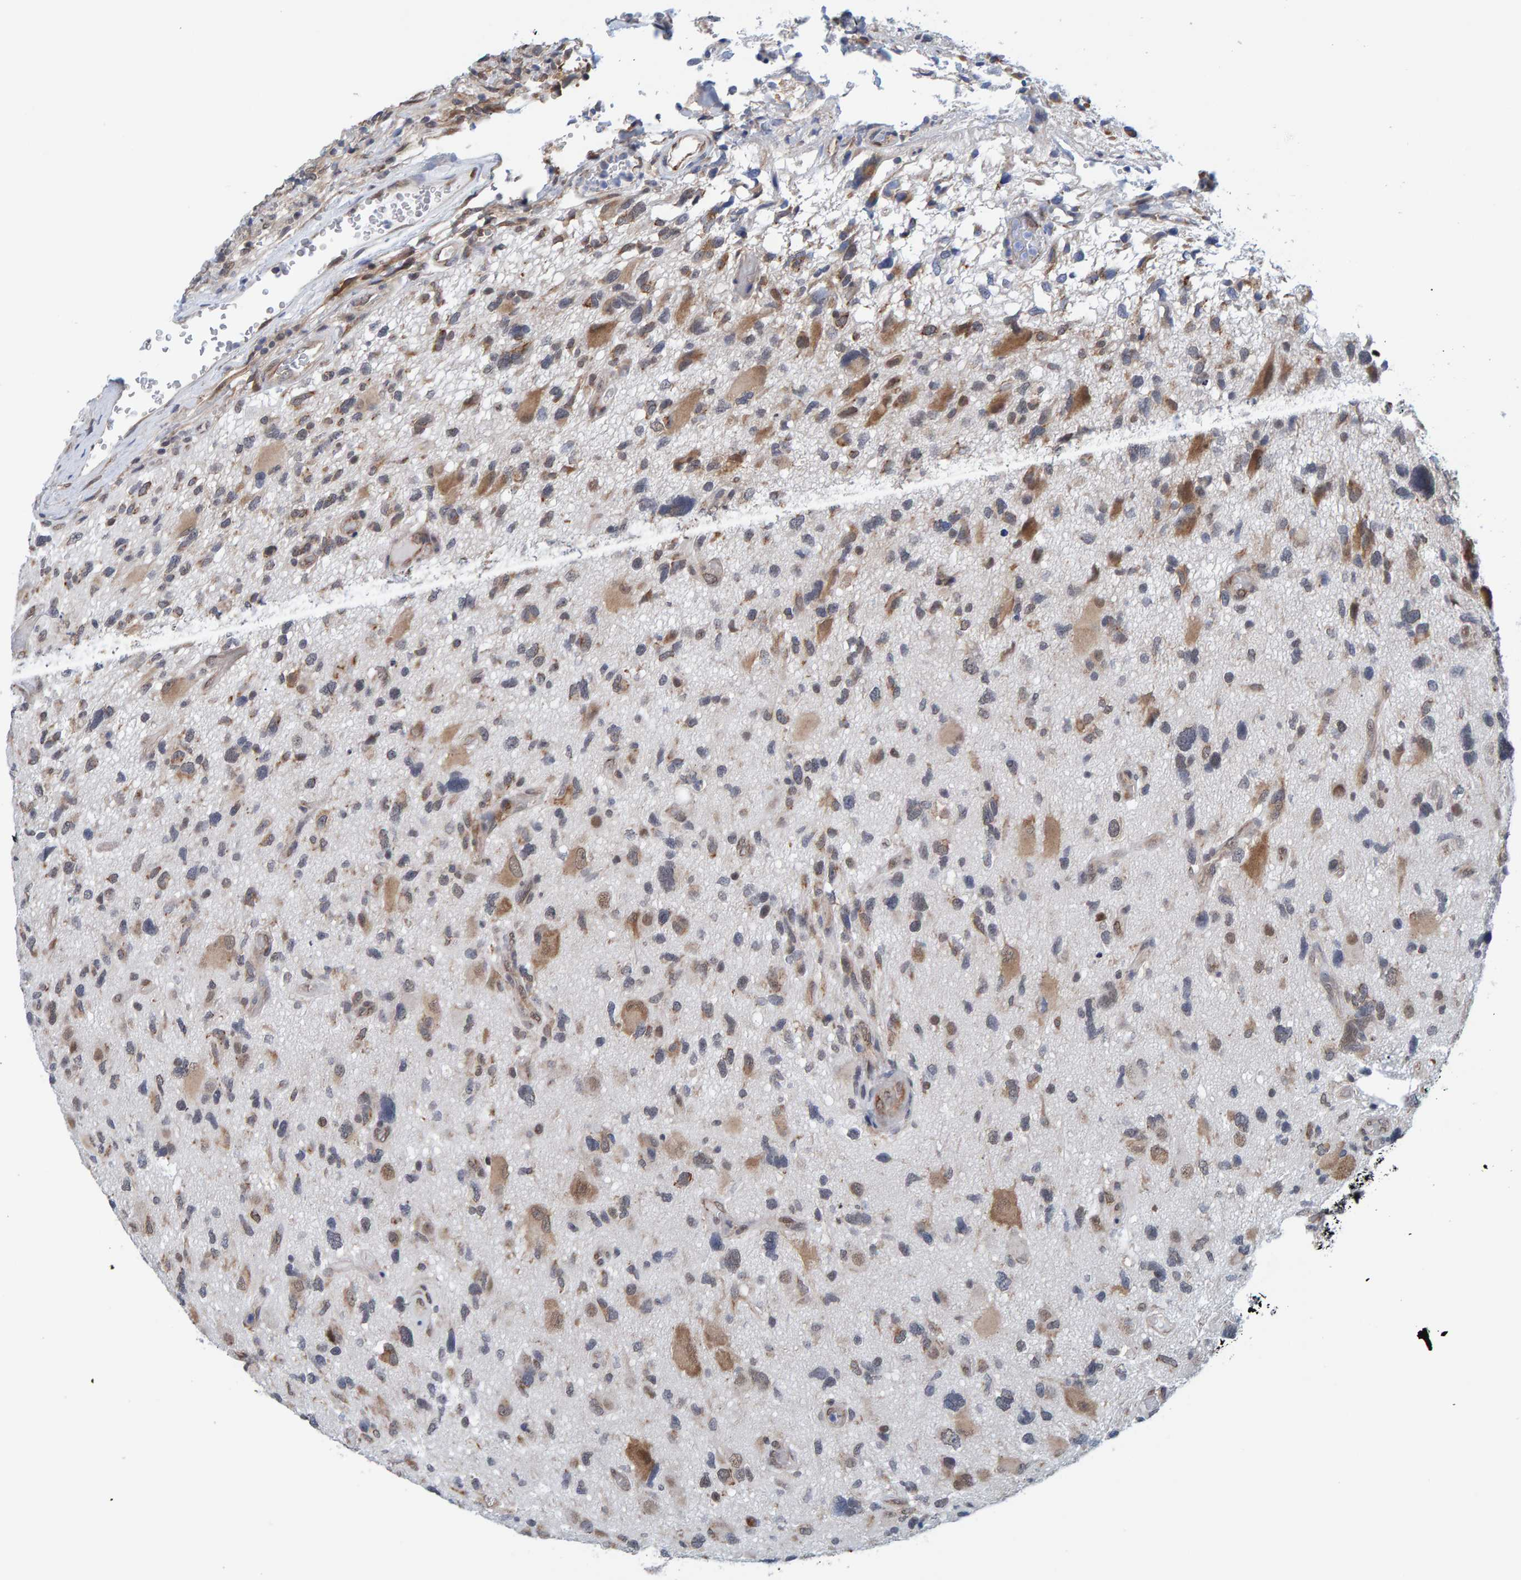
{"staining": {"intensity": "moderate", "quantity": "25%-75%", "location": "cytoplasmic/membranous"}, "tissue": "glioma", "cell_type": "Tumor cells", "image_type": "cancer", "snomed": [{"axis": "morphology", "description": "Glioma, malignant, High grade"}, {"axis": "topography", "description": "Brain"}], "caption": "Malignant glioma (high-grade) was stained to show a protein in brown. There is medium levels of moderate cytoplasmic/membranous expression in approximately 25%-75% of tumor cells. (Brightfield microscopy of DAB IHC at high magnification).", "gene": "SCRN2", "patient": {"sex": "male", "age": 33}}